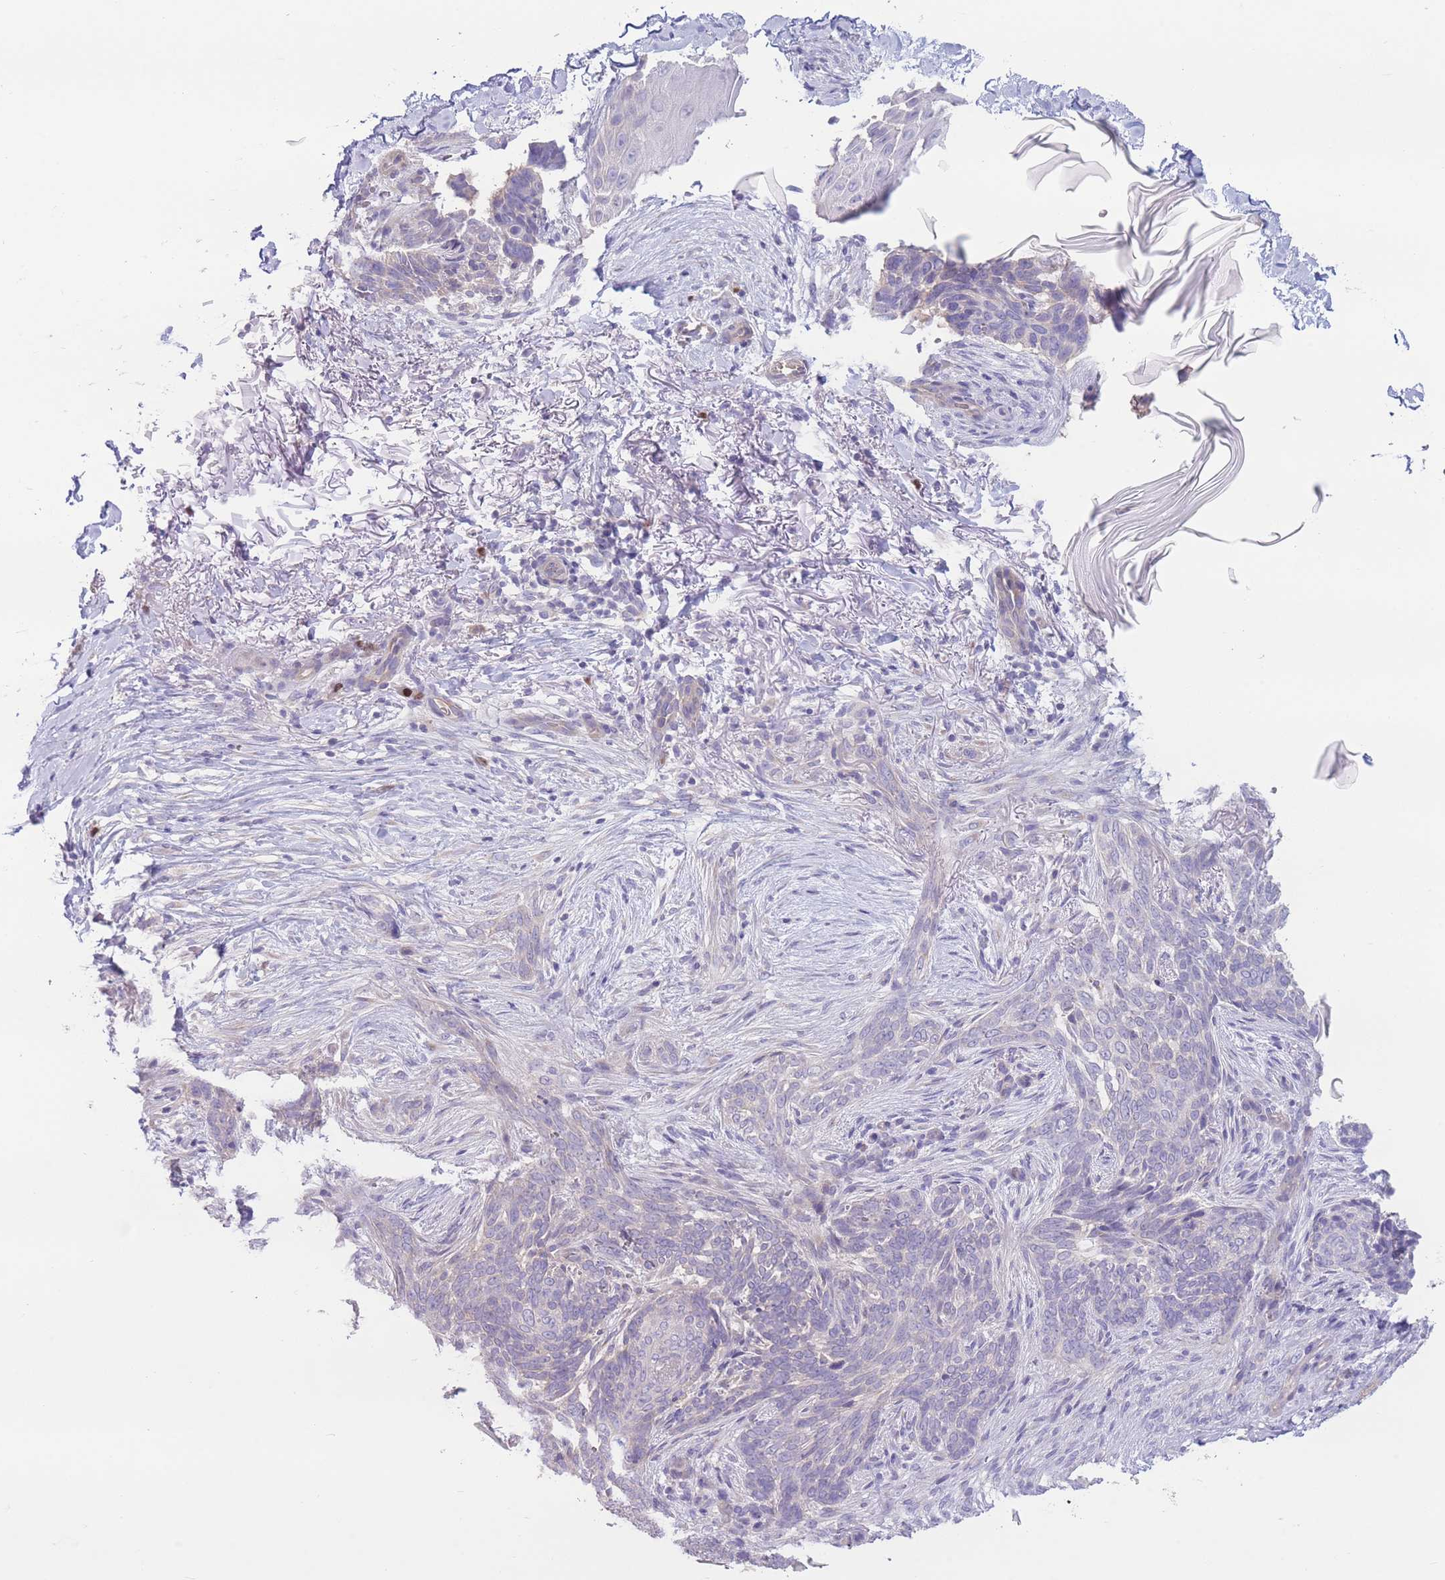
{"staining": {"intensity": "negative", "quantity": "none", "location": "none"}, "tissue": "skin cancer", "cell_type": "Tumor cells", "image_type": "cancer", "snomed": [{"axis": "morphology", "description": "Normal tissue, NOS"}, {"axis": "morphology", "description": "Basal cell carcinoma"}, {"axis": "topography", "description": "Skin"}], "caption": "IHC micrograph of neoplastic tissue: human skin cancer (basal cell carcinoma) stained with DAB (3,3'-diaminobenzidine) exhibits no significant protein staining in tumor cells.", "gene": "BHLHA15", "patient": {"sex": "female", "age": 67}}